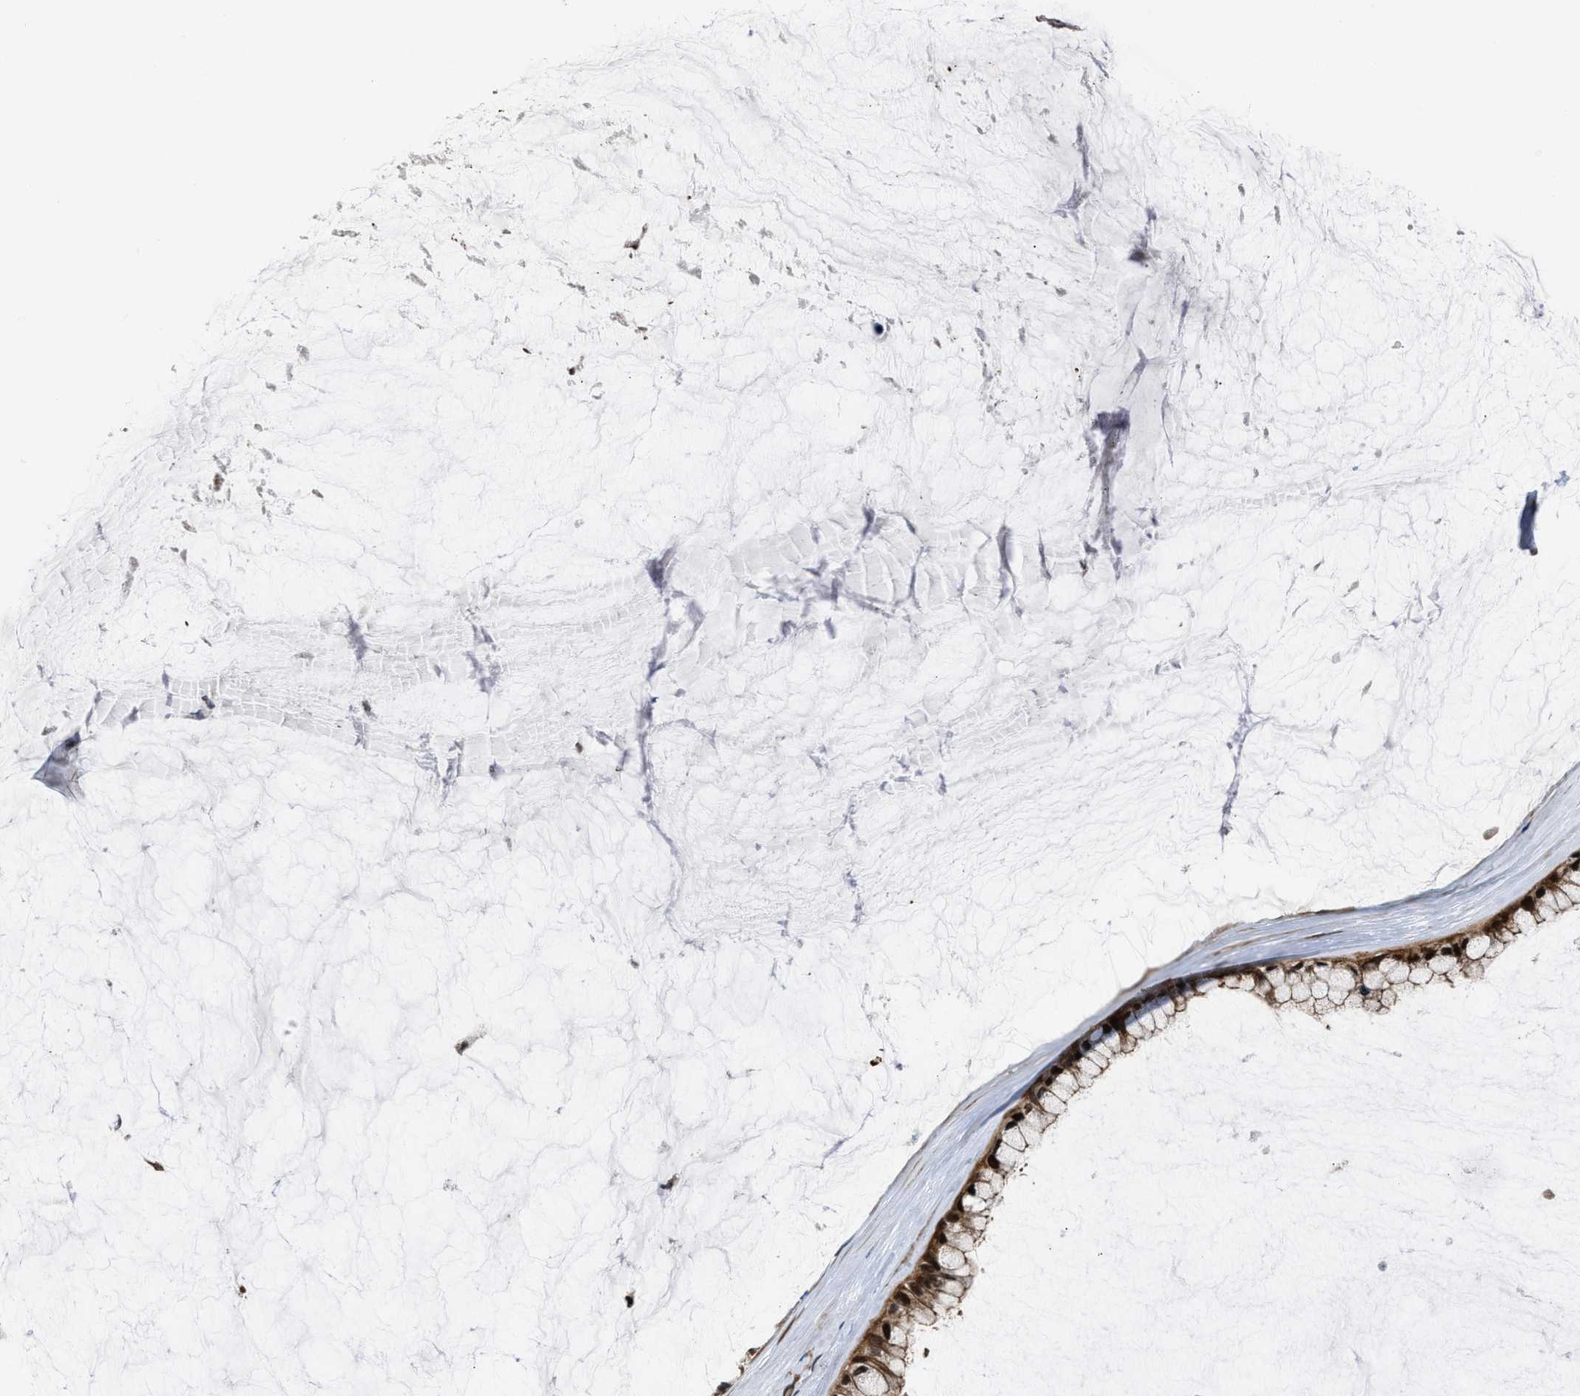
{"staining": {"intensity": "strong", "quantity": ">75%", "location": "cytoplasmic/membranous,nuclear"}, "tissue": "ovarian cancer", "cell_type": "Tumor cells", "image_type": "cancer", "snomed": [{"axis": "morphology", "description": "Cystadenocarcinoma, mucinous, NOS"}, {"axis": "topography", "description": "Ovary"}], "caption": "DAB immunohistochemical staining of human ovarian cancer (mucinous cystadenocarcinoma) demonstrates strong cytoplasmic/membranous and nuclear protein staining in about >75% of tumor cells. The protein is stained brown, and the nuclei are stained in blue (DAB IHC with brightfield microscopy, high magnification).", "gene": "ALDH3A2", "patient": {"sex": "female", "age": 39}}